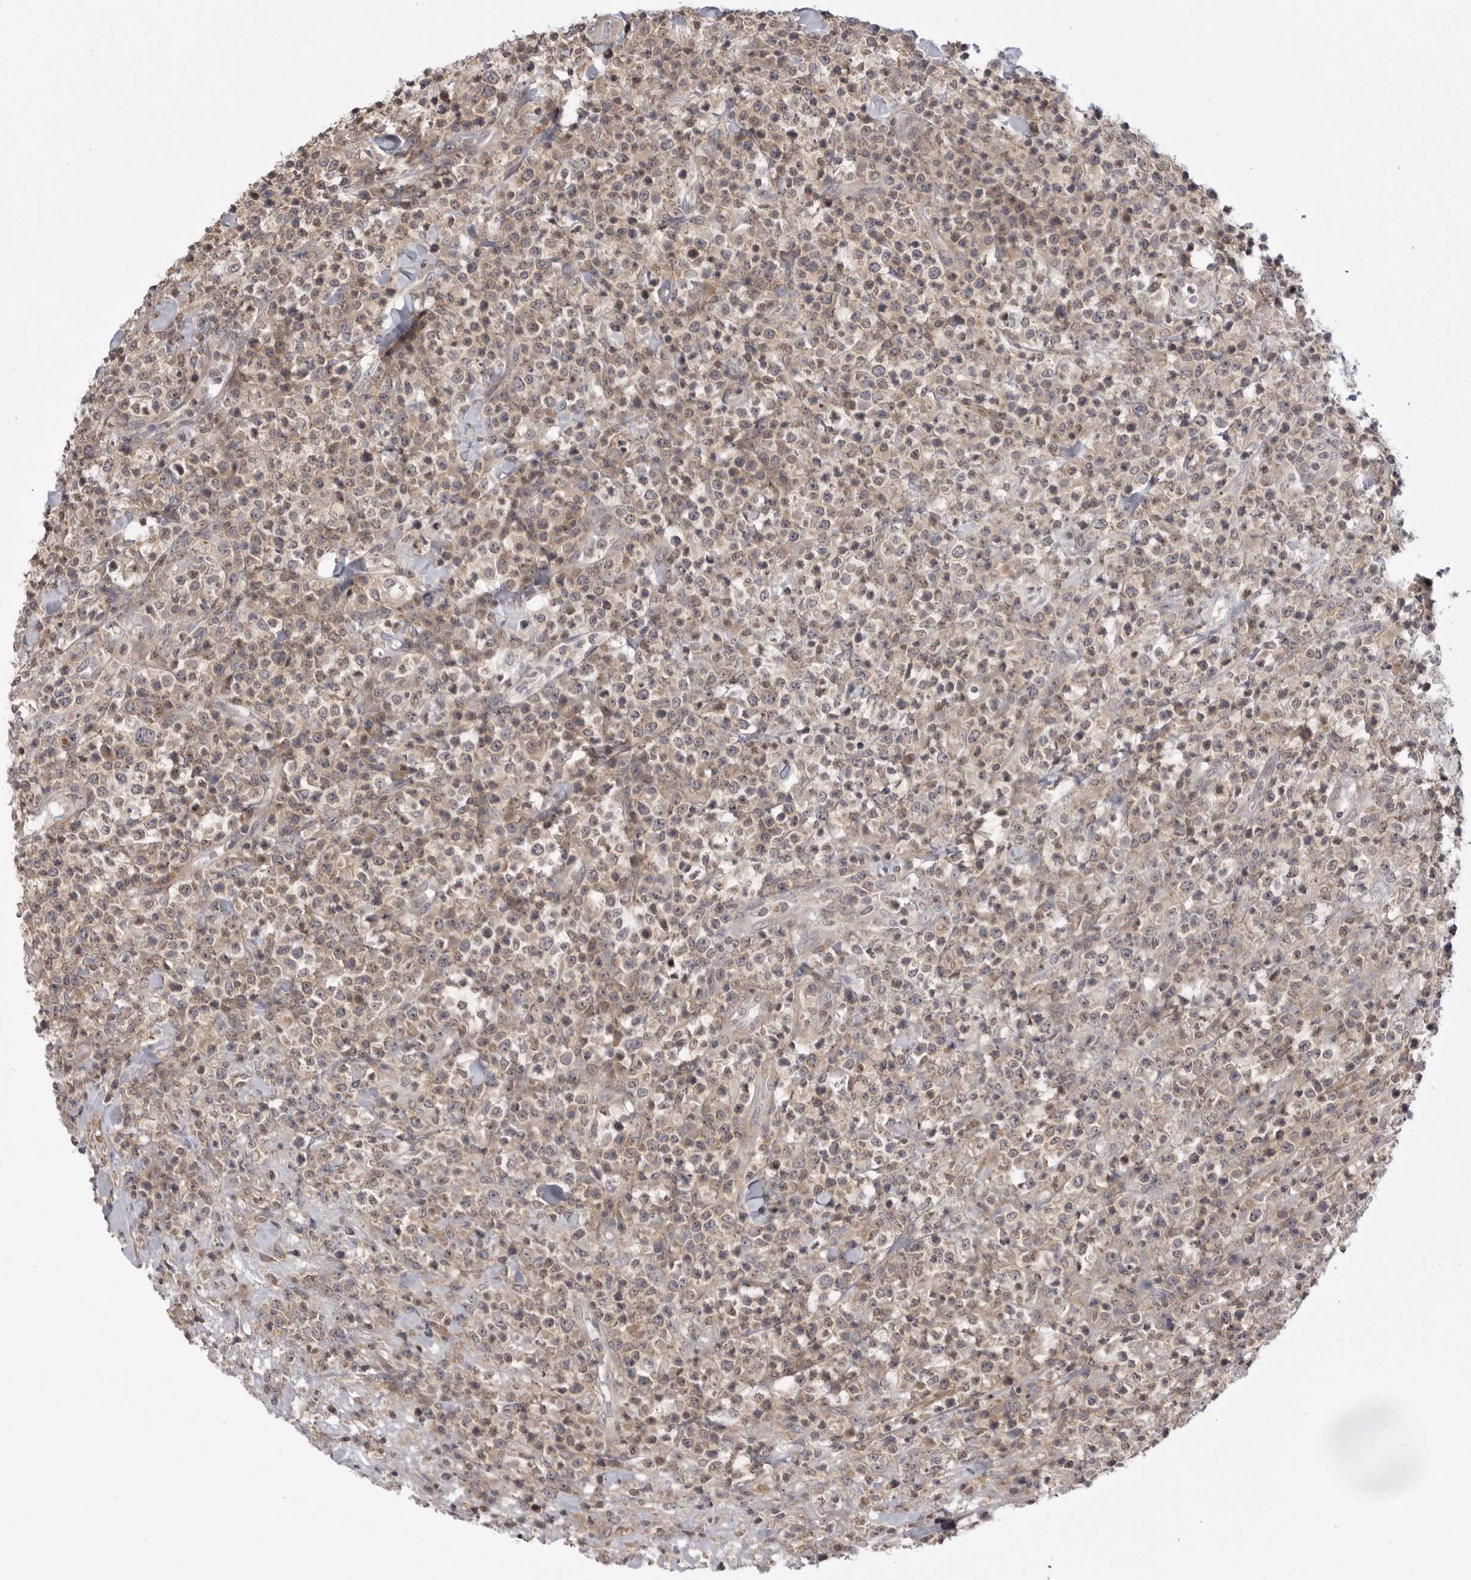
{"staining": {"intensity": "weak", "quantity": "<25%", "location": "cytoplasmic/membranous"}, "tissue": "lymphoma", "cell_type": "Tumor cells", "image_type": "cancer", "snomed": [{"axis": "morphology", "description": "Malignant lymphoma, non-Hodgkin's type, High grade"}, {"axis": "topography", "description": "Colon"}], "caption": "A micrograph of human malignant lymphoma, non-Hodgkin's type (high-grade) is negative for staining in tumor cells. (DAB (3,3'-diaminobenzidine) IHC visualized using brightfield microscopy, high magnification).", "gene": "PTK2B", "patient": {"sex": "female", "age": 53}}